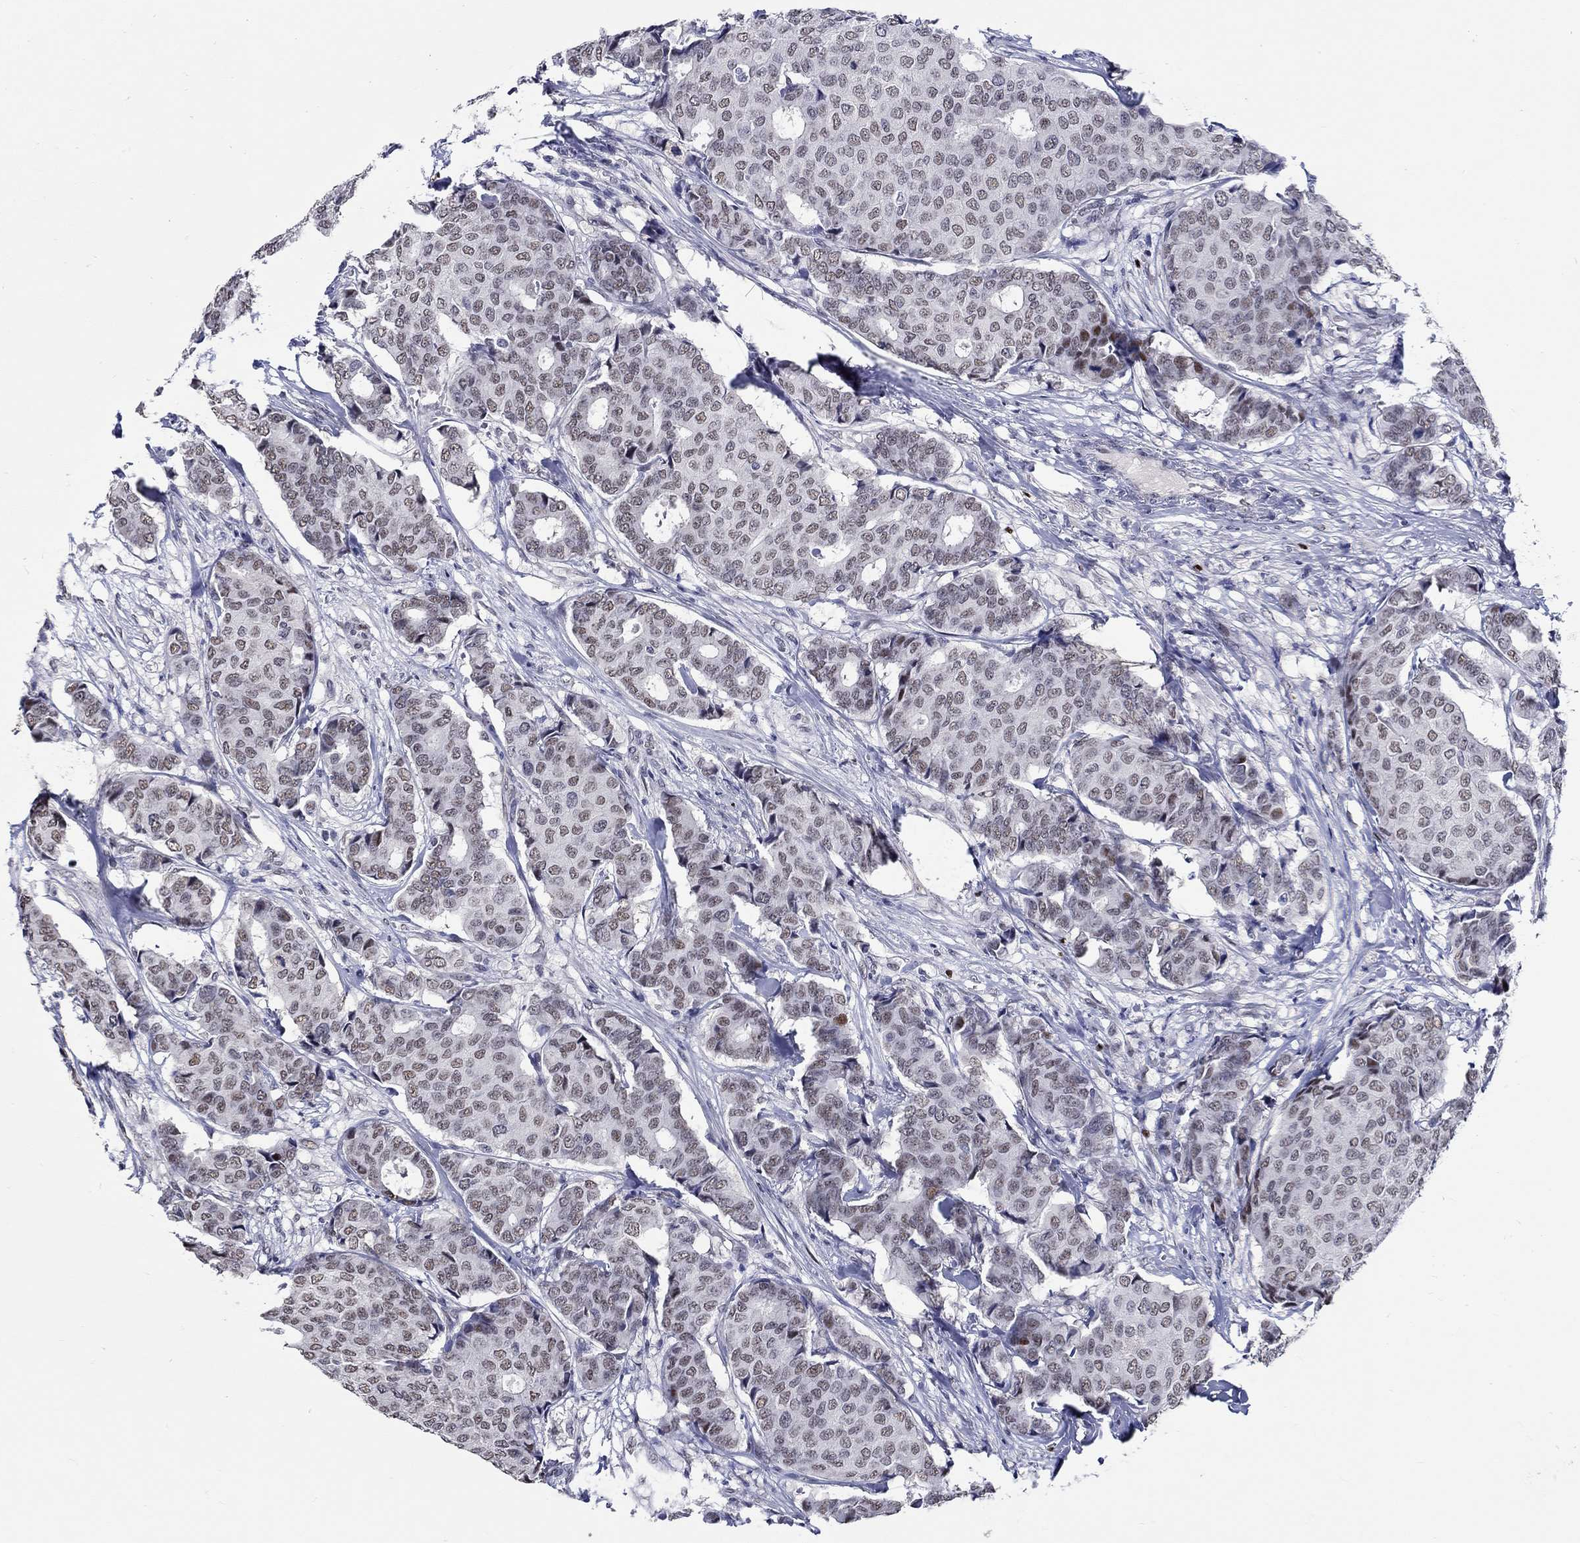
{"staining": {"intensity": "moderate", "quantity": ">75%", "location": "nuclear"}, "tissue": "breast cancer", "cell_type": "Tumor cells", "image_type": "cancer", "snomed": [{"axis": "morphology", "description": "Duct carcinoma"}, {"axis": "topography", "description": "Breast"}], "caption": "Invasive ductal carcinoma (breast) stained with DAB immunohistochemistry (IHC) exhibits medium levels of moderate nuclear positivity in about >75% of tumor cells.", "gene": "GATA2", "patient": {"sex": "female", "age": 75}}